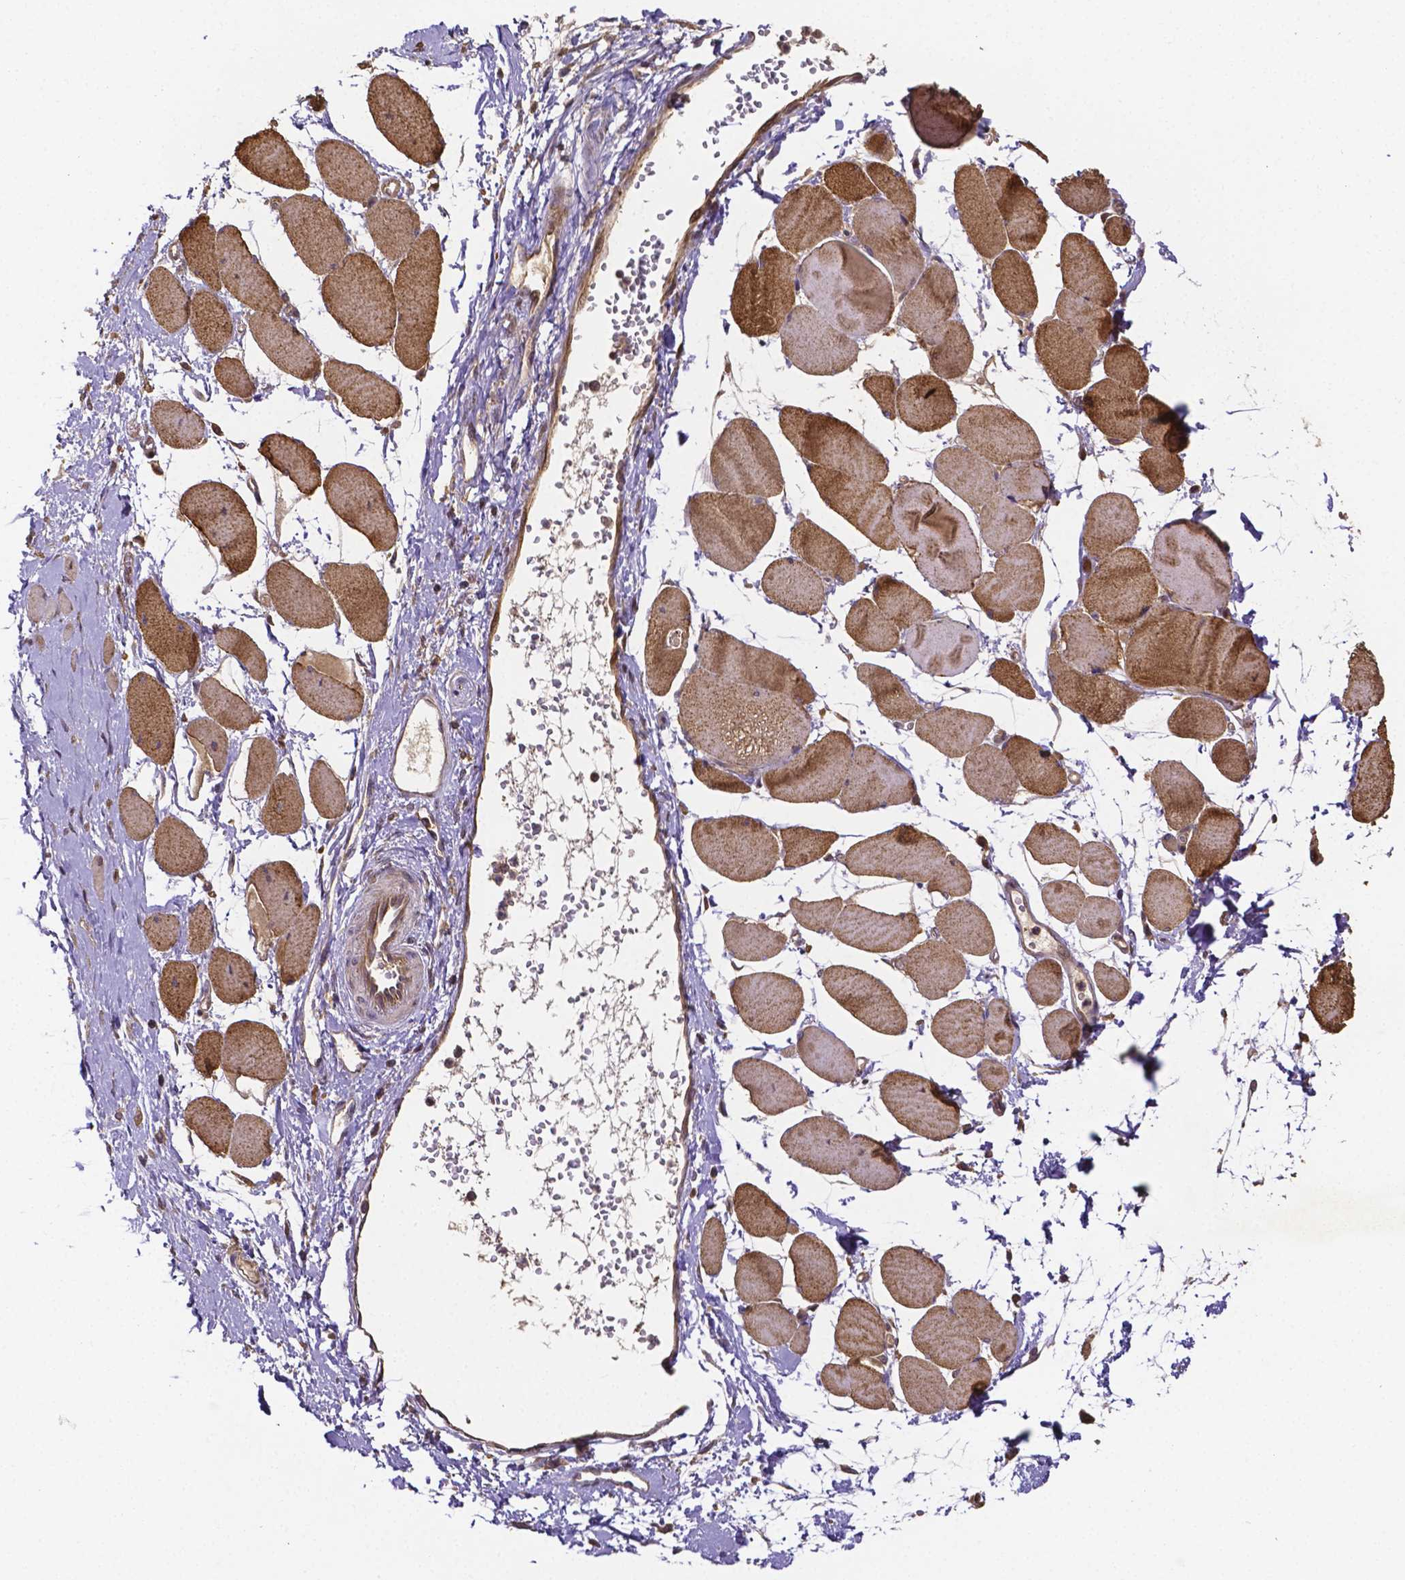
{"staining": {"intensity": "moderate", "quantity": ">75%", "location": "cytoplasmic/membranous"}, "tissue": "skeletal muscle", "cell_type": "Myocytes", "image_type": "normal", "snomed": [{"axis": "morphology", "description": "Normal tissue, NOS"}, {"axis": "topography", "description": "Skeletal muscle"}], "caption": "Immunohistochemistry (IHC) staining of normal skeletal muscle, which shows medium levels of moderate cytoplasmic/membranous positivity in about >75% of myocytes indicating moderate cytoplasmic/membranous protein staining. The staining was performed using DAB (brown) for protein detection and nuclei were counterstained in hematoxylin (blue).", "gene": "RNF123", "patient": {"sex": "female", "age": 75}}